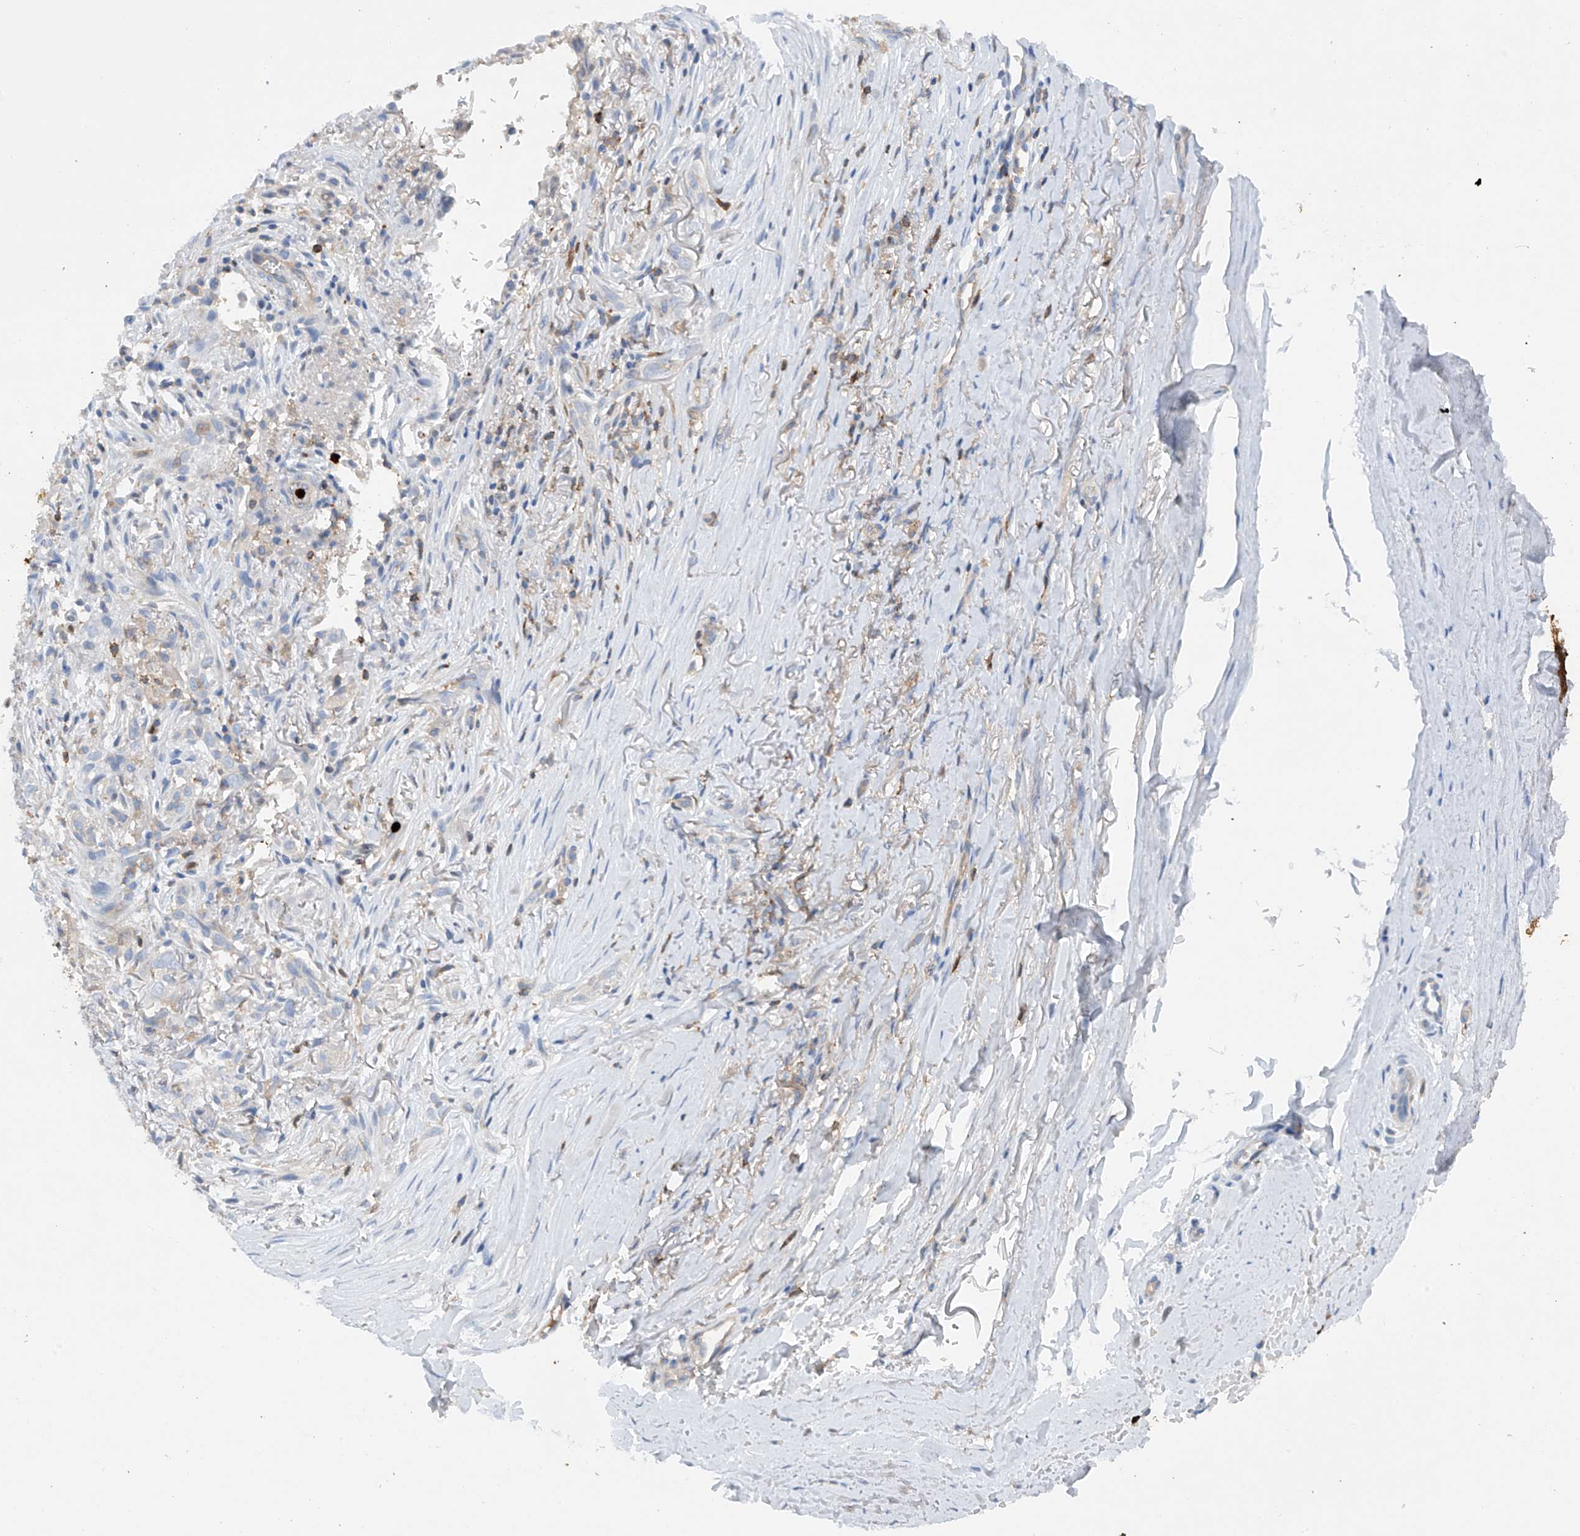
{"staining": {"intensity": "negative", "quantity": "none", "location": "none"}, "tissue": "adipose tissue", "cell_type": "Adipocytes", "image_type": "normal", "snomed": [{"axis": "morphology", "description": "Normal tissue, NOS"}, {"axis": "morphology", "description": "Basal cell carcinoma"}, {"axis": "topography", "description": "Skin"}], "caption": "Image shows no significant protein staining in adipocytes of unremarkable adipose tissue.", "gene": "PHACTR2", "patient": {"sex": "female", "age": 89}}